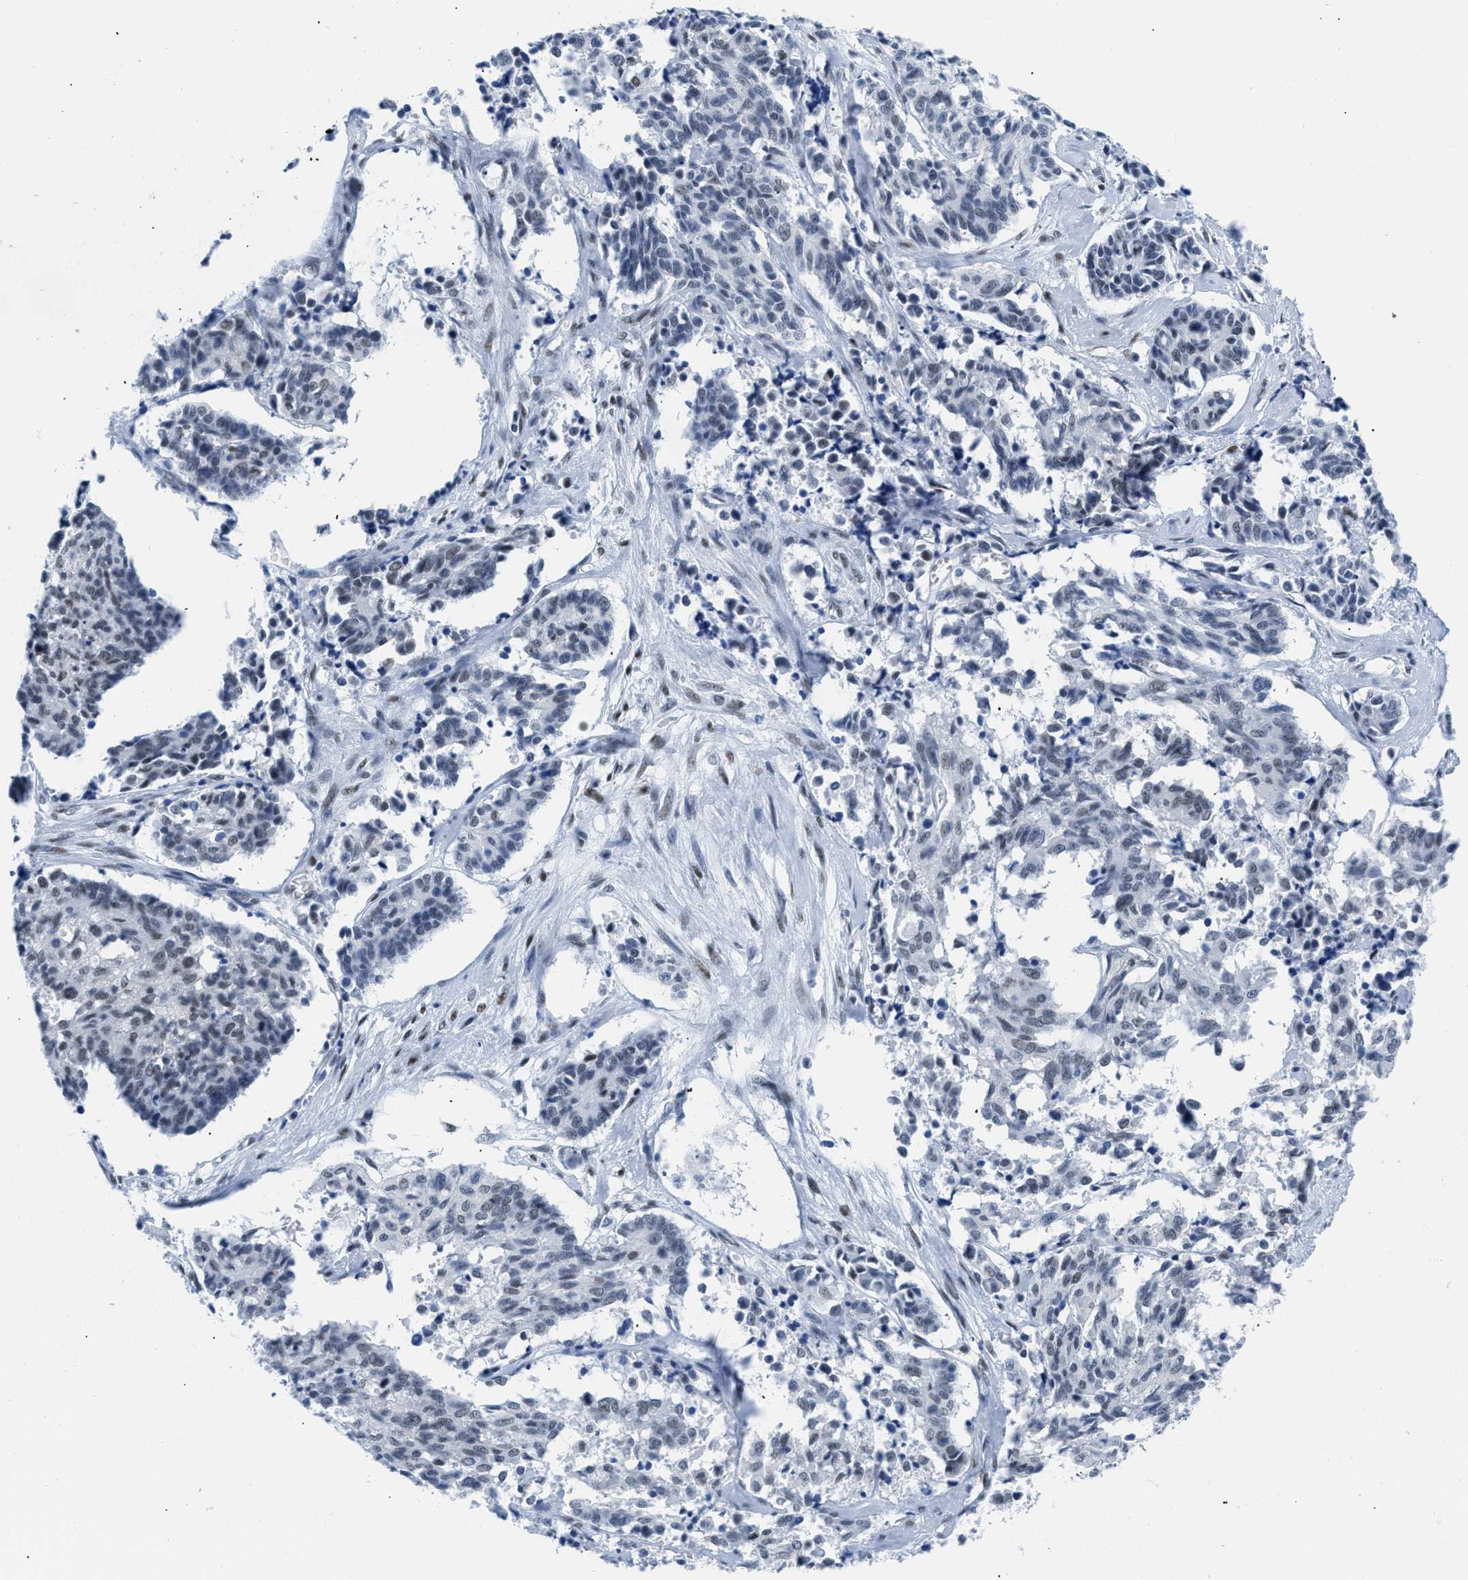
{"staining": {"intensity": "weak", "quantity": "<25%", "location": "nuclear"}, "tissue": "cervical cancer", "cell_type": "Tumor cells", "image_type": "cancer", "snomed": [{"axis": "morphology", "description": "Squamous cell carcinoma, NOS"}, {"axis": "topography", "description": "Cervix"}], "caption": "A high-resolution photomicrograph shows immunohistochemistry staining of cervical cancer, which demonstrates no significant positivity in tumor cells. (Stains: DAB immunohistochemistry (IHC) with hematoxylin counter stain, Microscopy: brightfield microscopy at high magnification).", "gene": "CTBP1", "patient": {"sex": "female", "age": 35}}